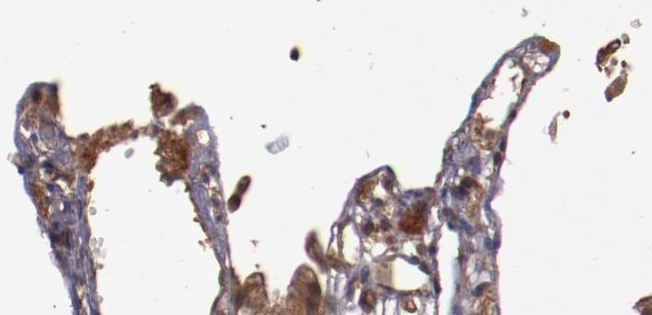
{"staining": {"intensity": "strong", "quantity": ">75%", "location": "cytoplasmic/membranous"}, "tissue": "gallbladder", "cell_type": "Glandular cells", "image_type": "normal", "snomed": [{"axis": "morphology", "description": "Normal tissue, NOS"}, {"axis": "topography", "description": "Gallbladder"}], "caption": "Gallbladder stained with a protein marker exhibits strong staining in glandular cells.", "gene": "TXNDC16", "patient": {"sex": "male", "age": 65}}